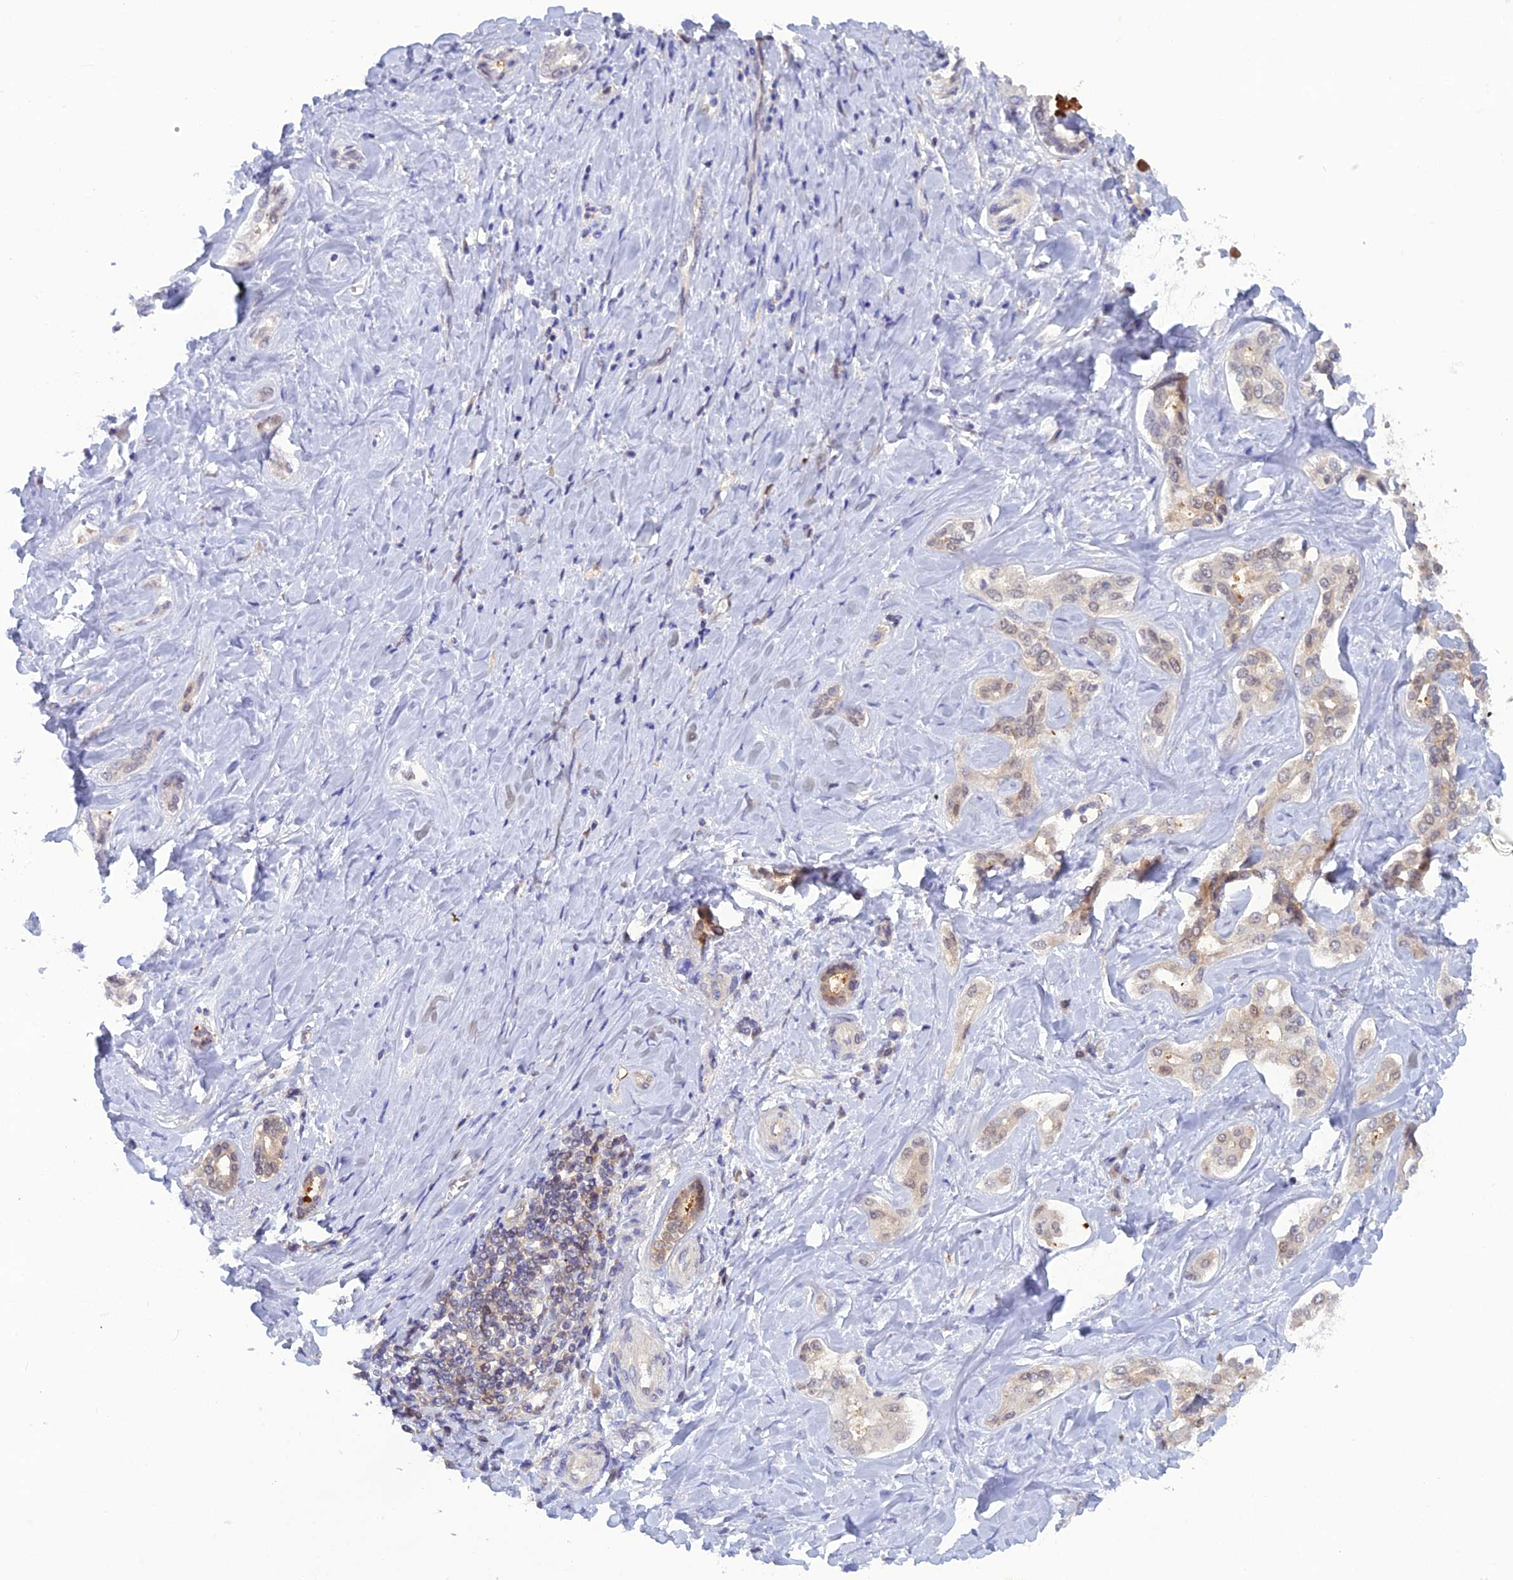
{"staining": {"intensity": "weak", "quantity": "25%-75%", "location": "cytoplasmic/membranous,nuclear"}, "tissue": "liver cancer", "cell_type": "Tumor cells", "image_type": "cancer", "snomed": [{"axis": "morphology", "description": "Cholangiocarcinoma"}, {"axis": "topography", "description": "Liver"}], "caption": "This is a histology image of immunohistochemistry (IHC) staining of liver cancer, which shows weak staining in the cytoplasmic/membranous and nuclear of tumor cells.", "gene": "HINT1", "patient": {"sex": "female", "age": 77}}